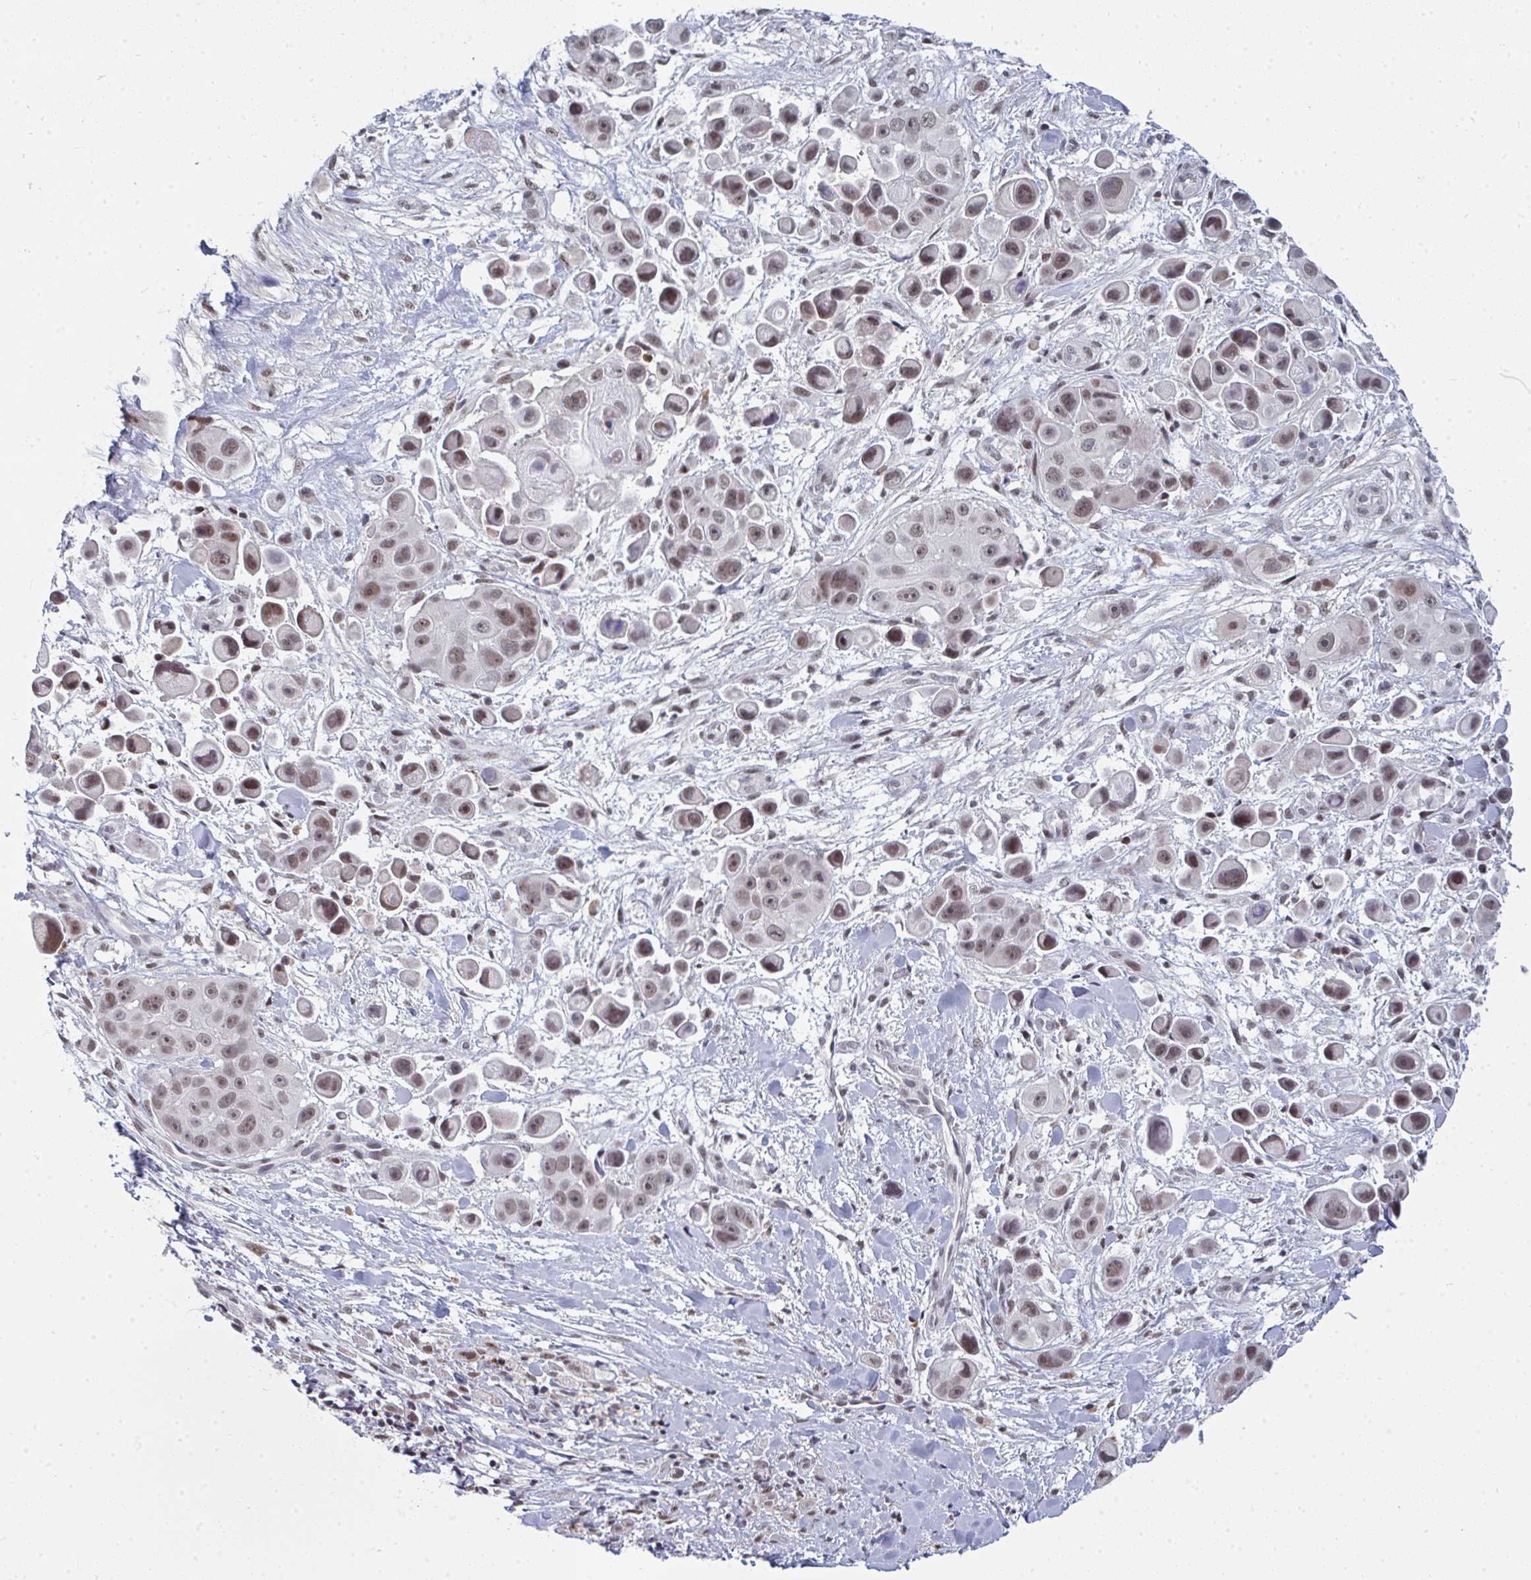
{"staining": {"intensity": "moderate", "quantity": ">75%", "location": "nuclear"}, "tissue": "skin cancer", "cell_type": "Tumor cells", "image_type": "cancer", "snomed": [{"axis": "morphology", "description": "Squamous cell carcinoma, NOS"}, {"axis": "topography", "description": "Skin"}], "caption": "Tumor cells reveal medium levels of moderate nuclear positivity in approximately >75% of cells in skin cancer (squamous cell carcinoma).", "gene": "ATF1", "patient": {"sex": "male", "age": 67}}